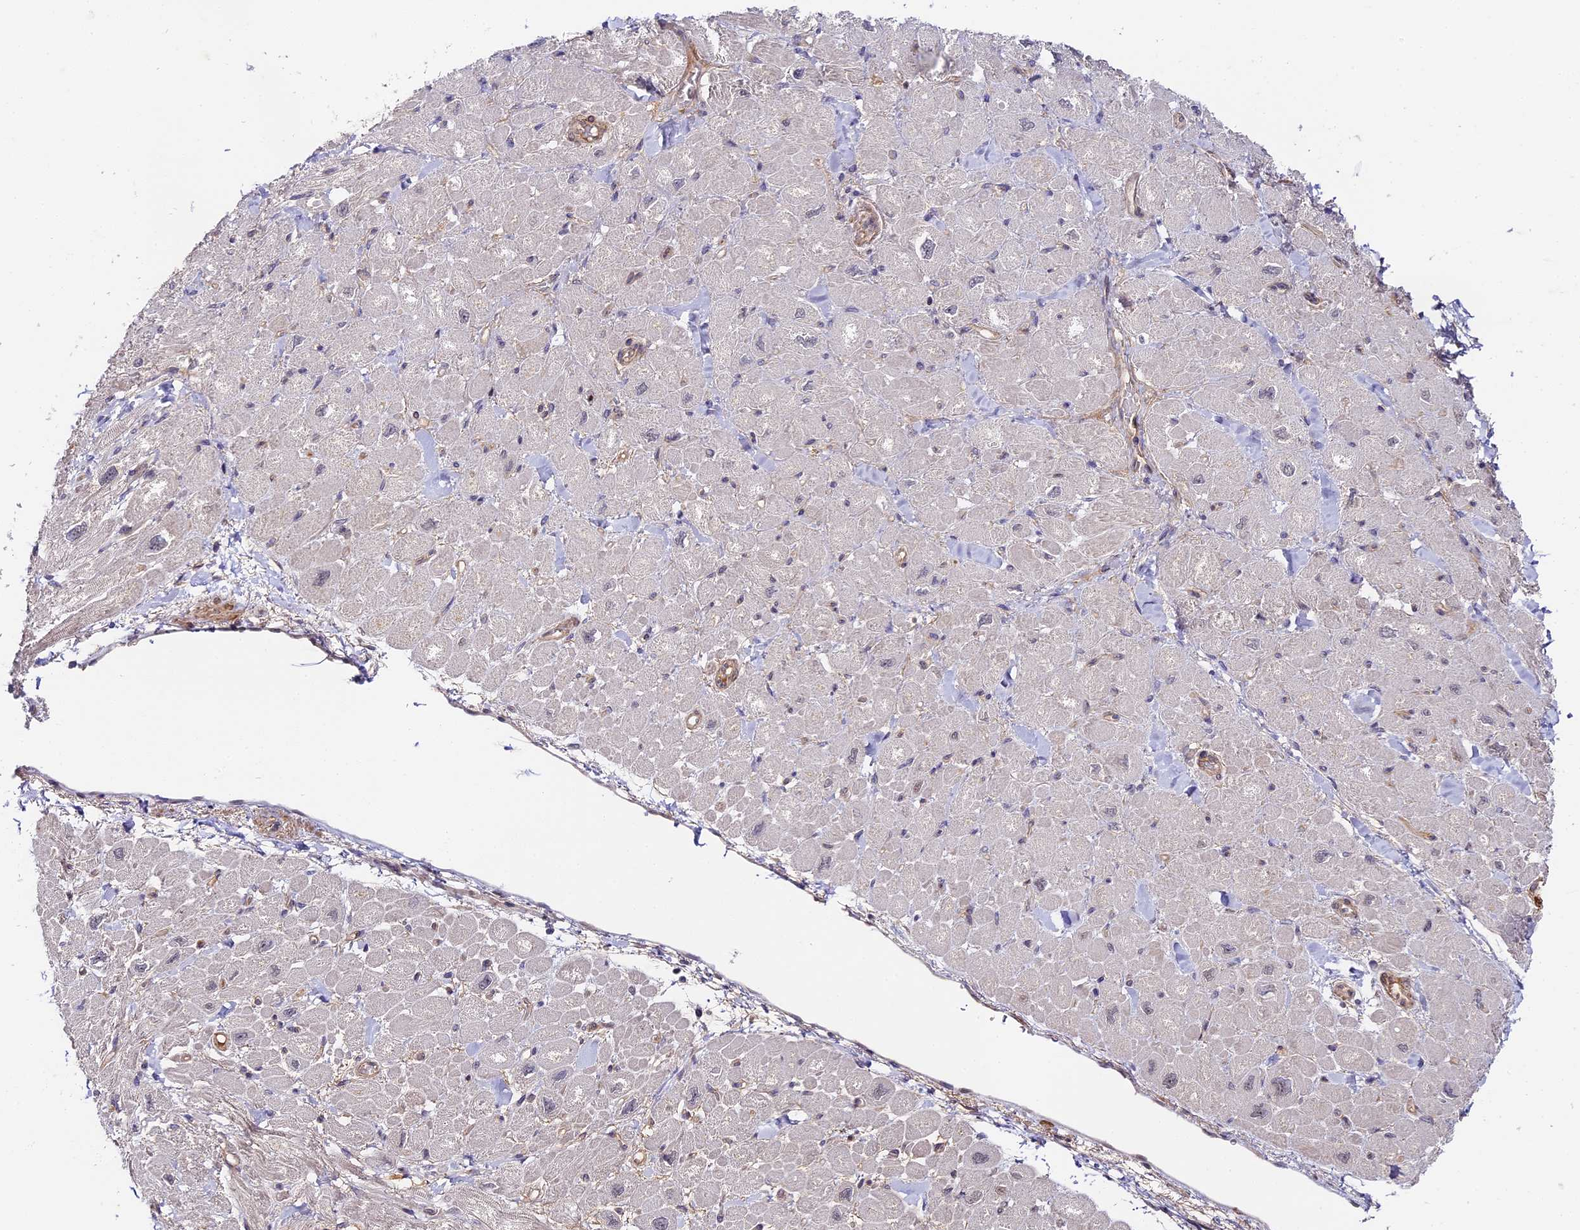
{"staining": {"intensity": "weak", "quantity": "<25%", "location": "cytoplasmic/membranous"}, "tissue": "heart muscle", "cell_type": "Cardiomyocytes", "image_type": "normal", "snomed": [{"axis": "morphology", "description": "Normal tissue, NOS"}, {"axis": "topography", "description": "Heart"}], "caption": "DAB (3,3'-diaminobenzidine) immunohistochemical staining of benign human heart muscle exhibits no significant positivity in cardiomyocytes.", "gene": "IMPACT", "patient": {"sex": "male", "age": 65}}